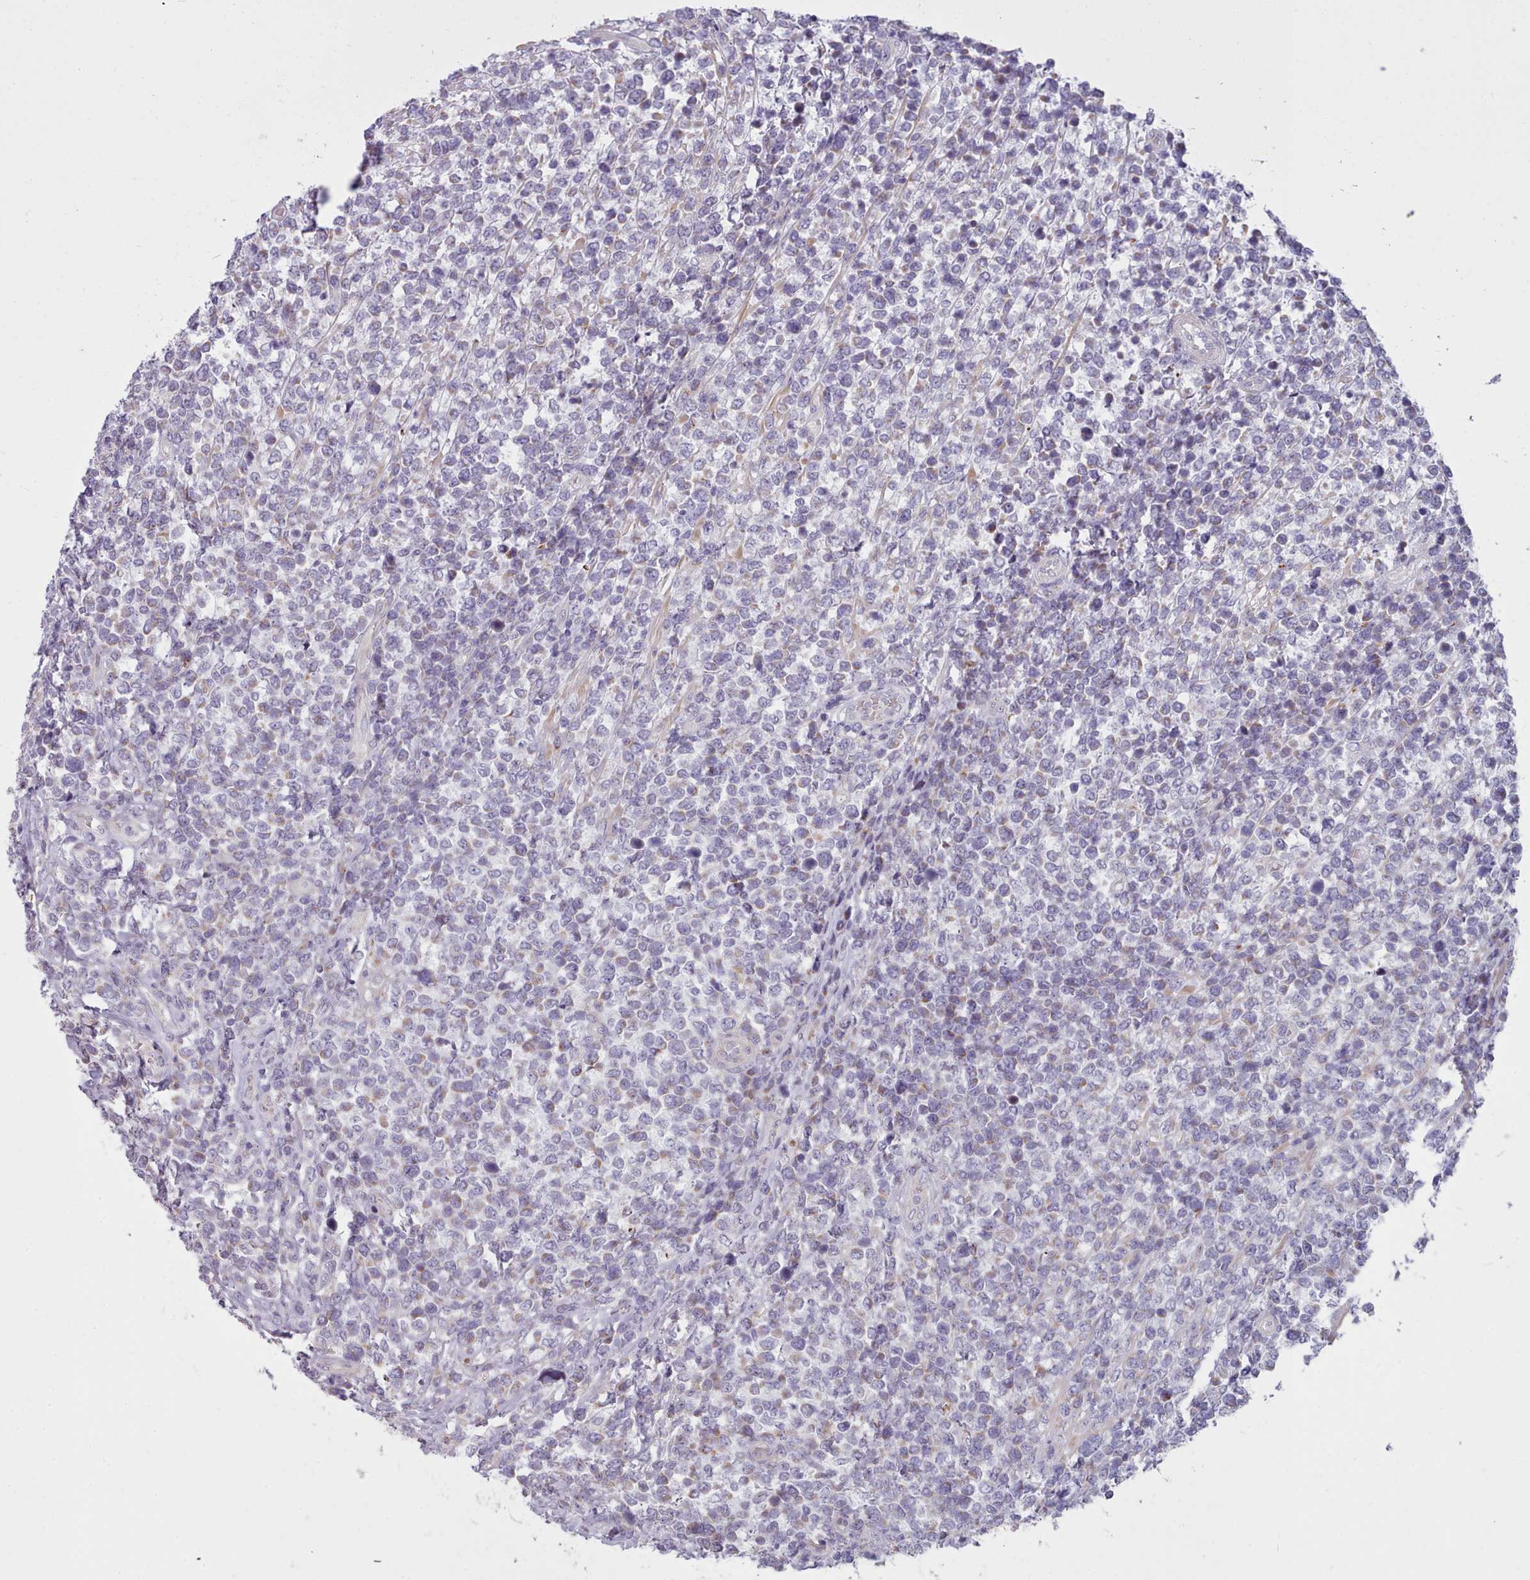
{"staining": {"intensity": "negative", "quantity": "none", "location": "none"}, "tissue": "lymphoma", "cell_type": "Tumor cells", "image_type": "cancer", "snomed": [{"axis": "morphology", "description": "Malignant lymphoma, non-Hodgkin's type, High grade"}, {"axis": "topography", "description": "Soft tissue"}], "caption": "High-grade malignant lymphoma, non-Hodgkin's type was stained to show a protein in brown. There is no significant expression in tumor cells.", "gene": "SLC52A3", "patient": {"sex": "female", "age": 56}}